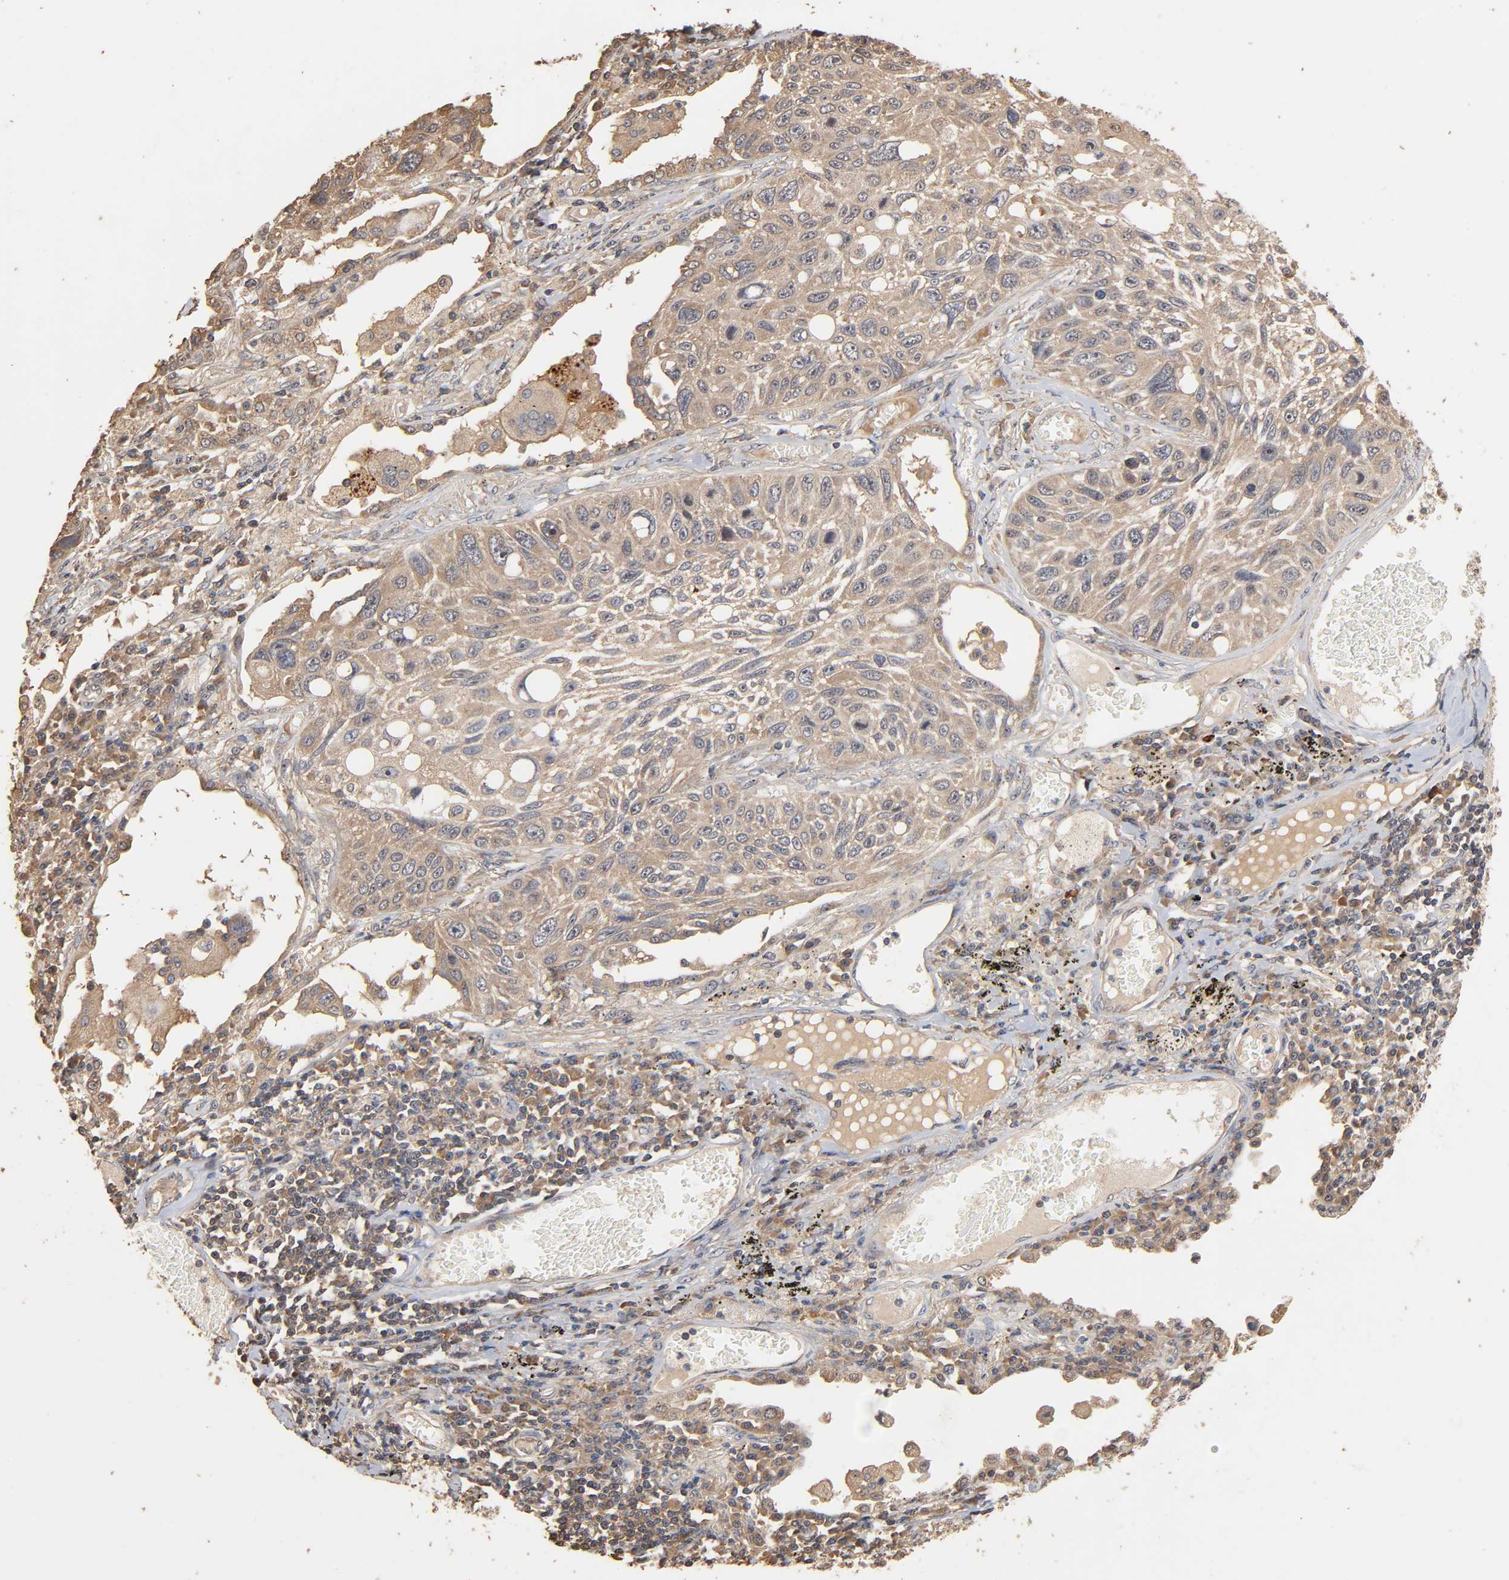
{"staining": {"intensity": "weak", "quantity": ">75%", "location": "cytoplasmic/membranous"}, "tissue": "lung cancer", "cell_type": "Tumor cells", "image_type": "cancer", "snomed": [{"axis": "morphology", "description": "Squamous cell carcinoma, NOS"}, {"axis": "topography", "description": "Lung"}], "caption": "Immunohistochemical staining of human lung cancer reveals weak cytoplasmic/membranous protein expression in approximately >75% of tumor cells.", "gene": "ARHGEF7", "patient": {"sex": "male", "age": 71}}